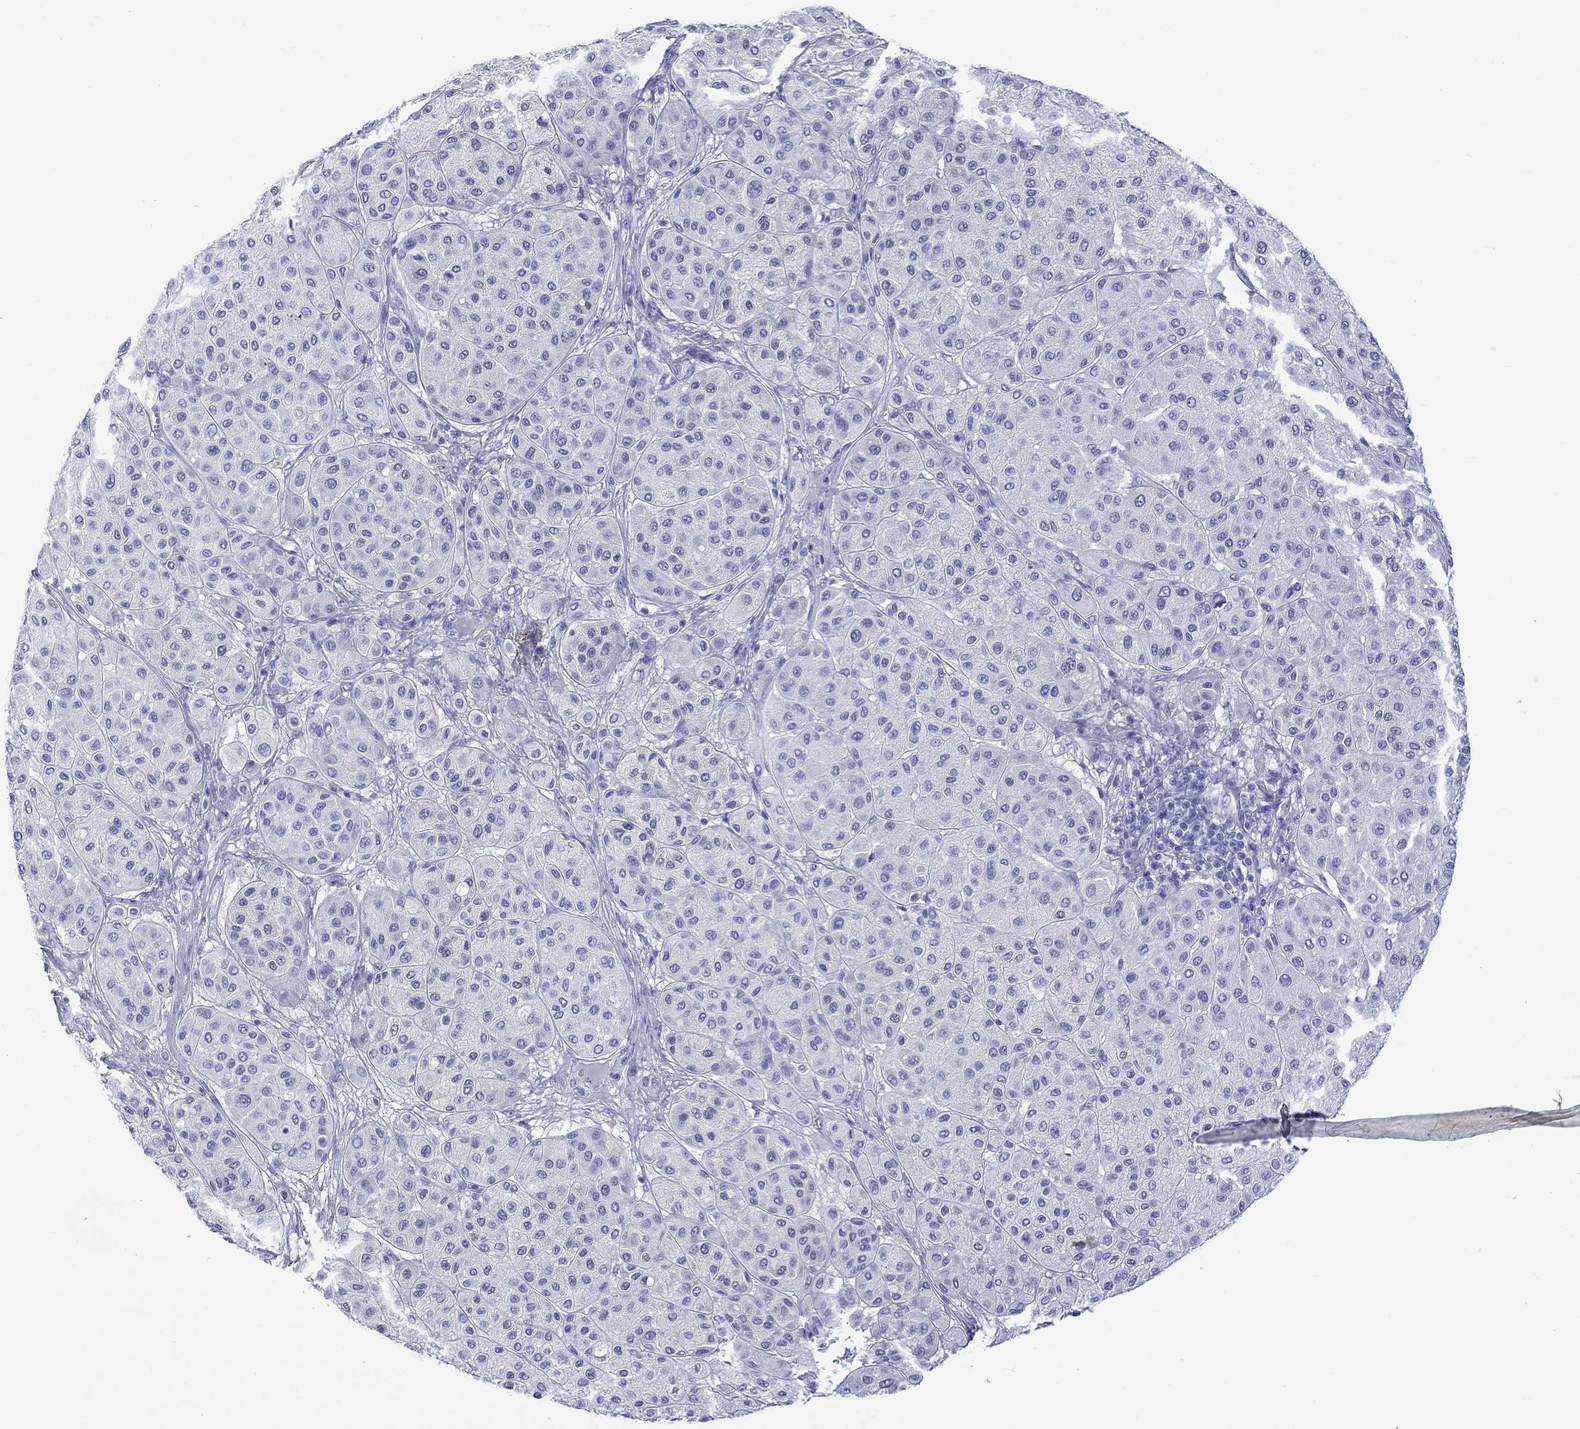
{"staining": {"intensity": "negative", "quantity": "none", "location": "none"}, "tissue": "melanoma", "cell_type": "Tumor cells", "image_type": "cancer", "snomed": [{"axis": "morphology", "description": "Malignant melanoma, Metastatic site"}, {"axis": "topography", "description": "Smooth muscle"}], "caption": "Immunohistochemistry of melanoma reveals no expression in tumor cells.", "gene": "MSI1", "patient": {"sex": "male", "age": 41}}